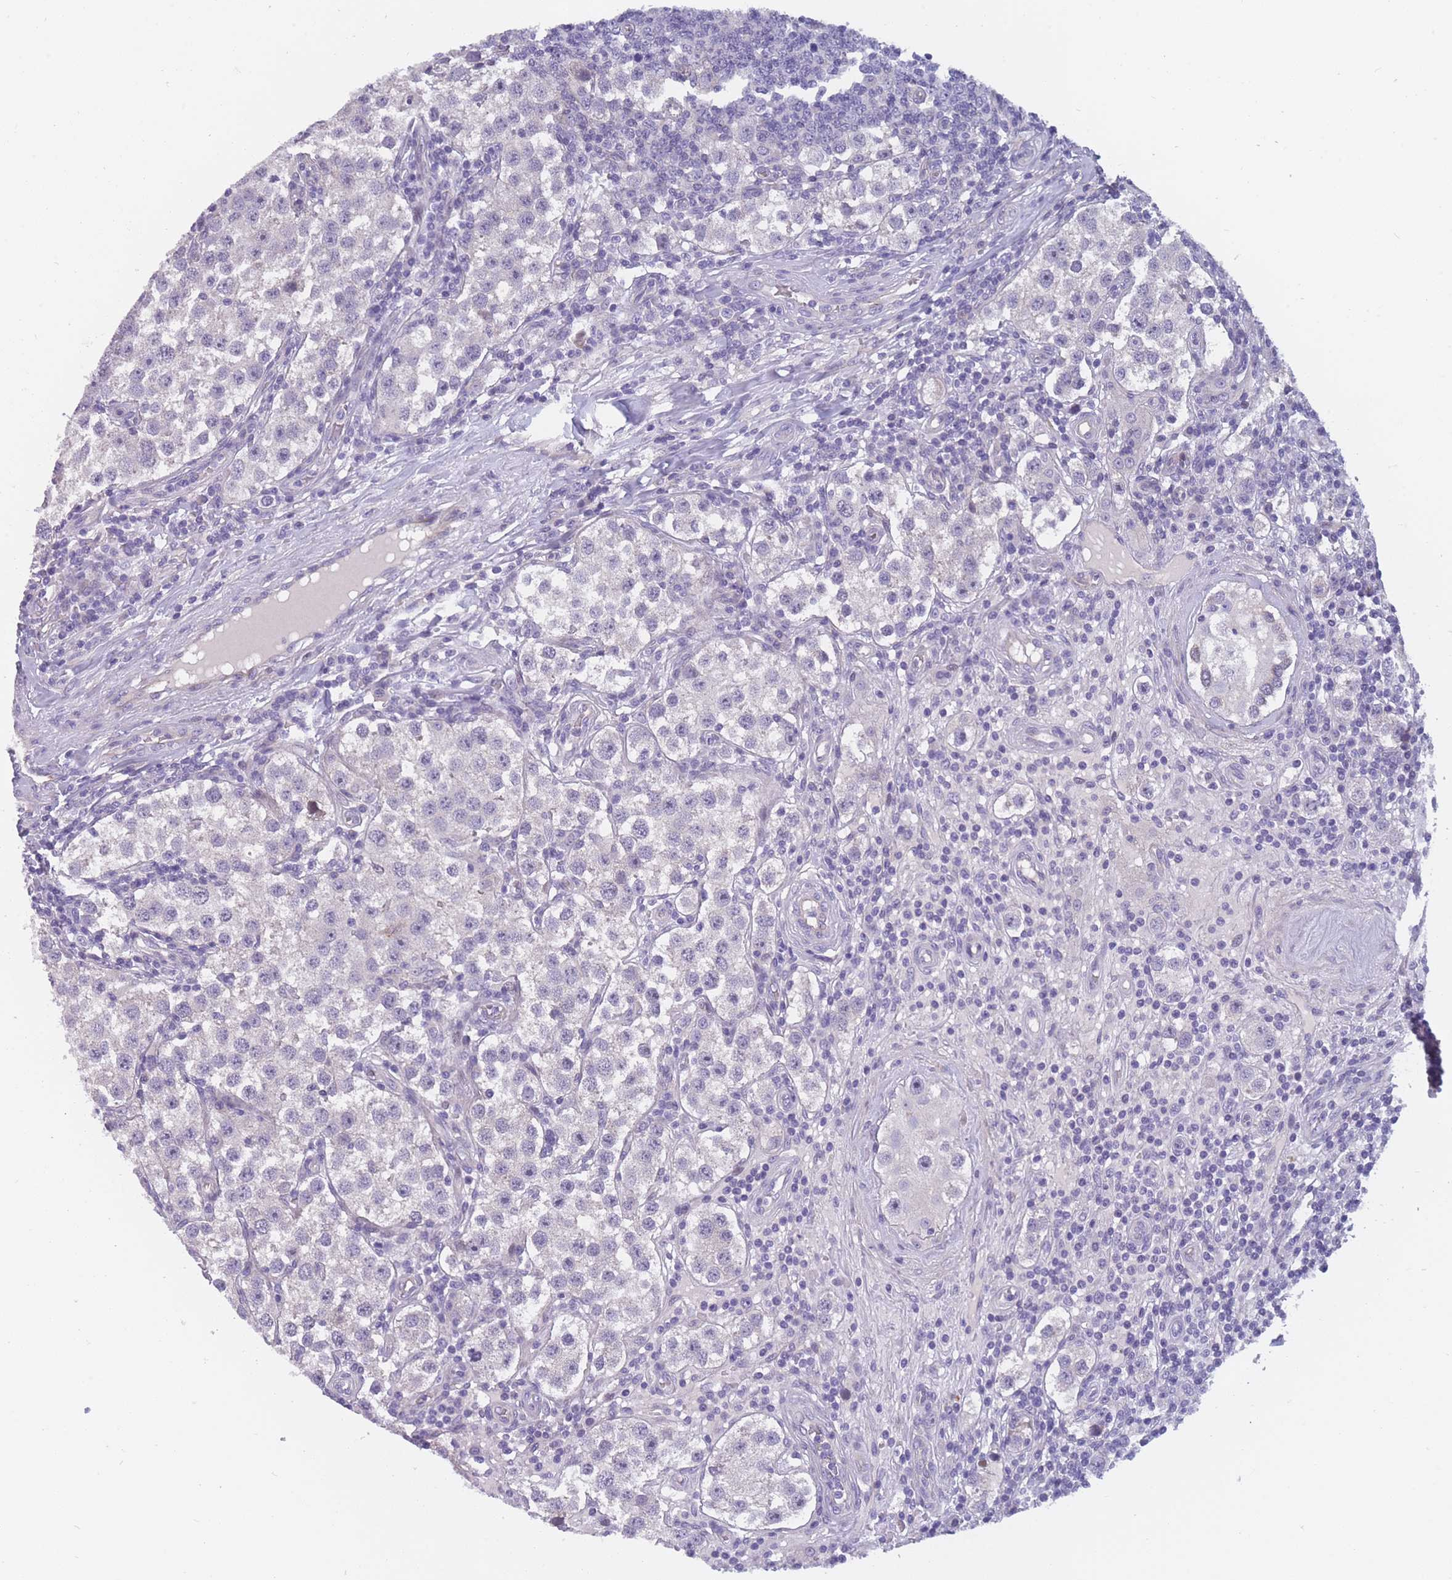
{"staining": {"intensity": "negative", "quantity": "none", "location": "none"}, "tissue": "testis cancer", "cell_type": "Tumor cells", "image_type": "cancer", "snomed": [{"axis": "morphology", "description": "Seminoma, NOS"}, {"axis": "topography", "description": "Testis"}], "caption": "This image is of testis cancer (seminoma) stained with immunohistochemistry (IHC) to label a protein in brown with the nuclei are counter-stained blue. There is no positivity in tumor cells.", "gene": "FAM83F", "patient": {"sex": "male", "age": 37}}